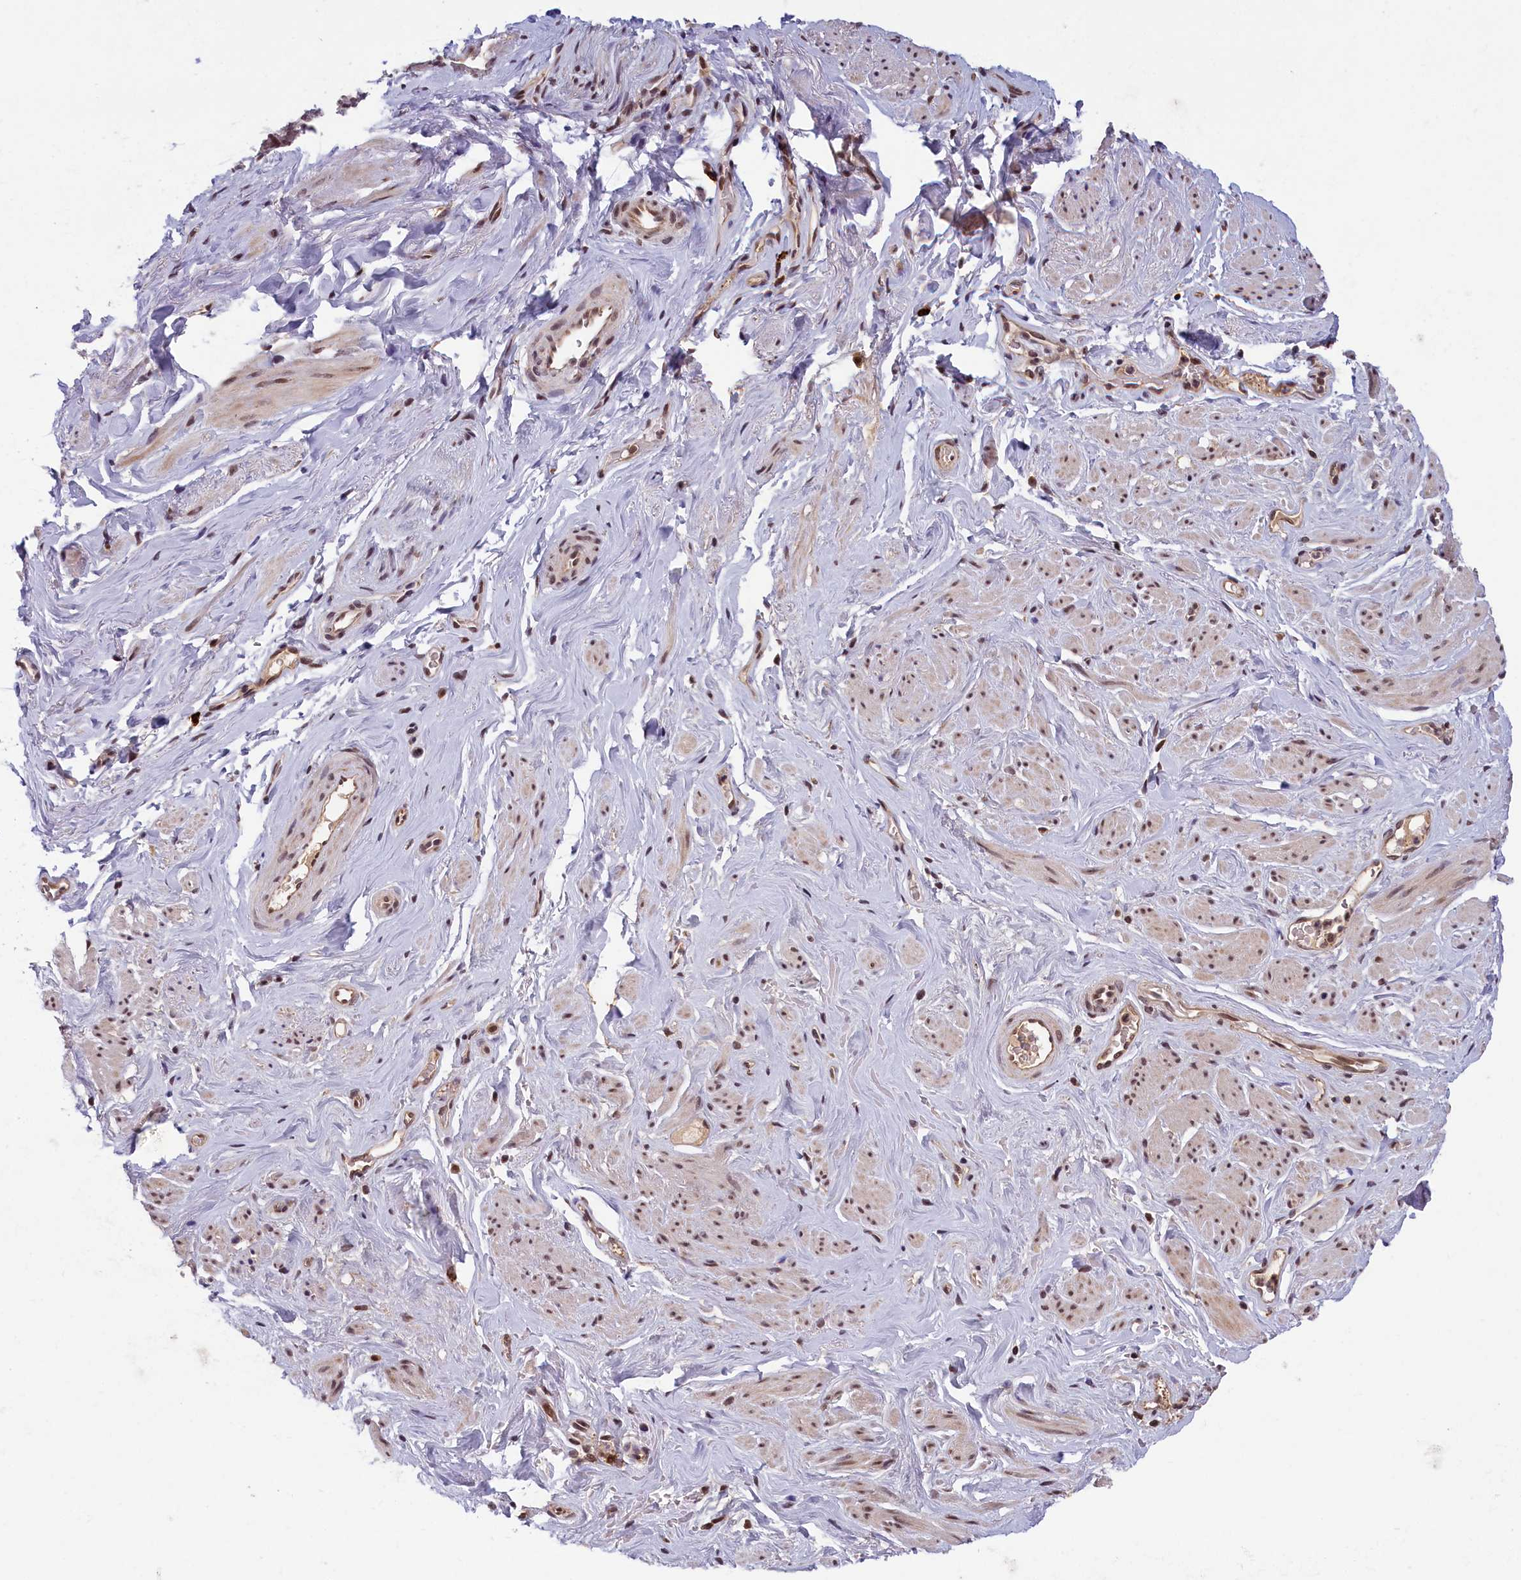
{"staining": {"intensity": "weak", "quantity": "25%-75%", "location": "nuclear"}, "tissue": "smooth muscle", "cell_type": "Smooth muscle cells", "image_type": "normal", "snomed": [{"axis": "morphology", "description": "Normal tissue, NOS"}, {"axis": "topography", "description": "Smooth muscle"}, {"axis": "topography", "description": "Peripheral nerve tissue"}], "caption": "The image shows a brown stain indicating the presence of a protein in the nuclear of smooth muscle cells in smooth muscle. The protein is stained brown, and the nuclei are stained in blue (DAB (3,3'-diaminobenzidine) IHC with brightfield microscopy, high magnification).", "gene": "KCNK6", "patient": {"sex": "male", "age": 69}}